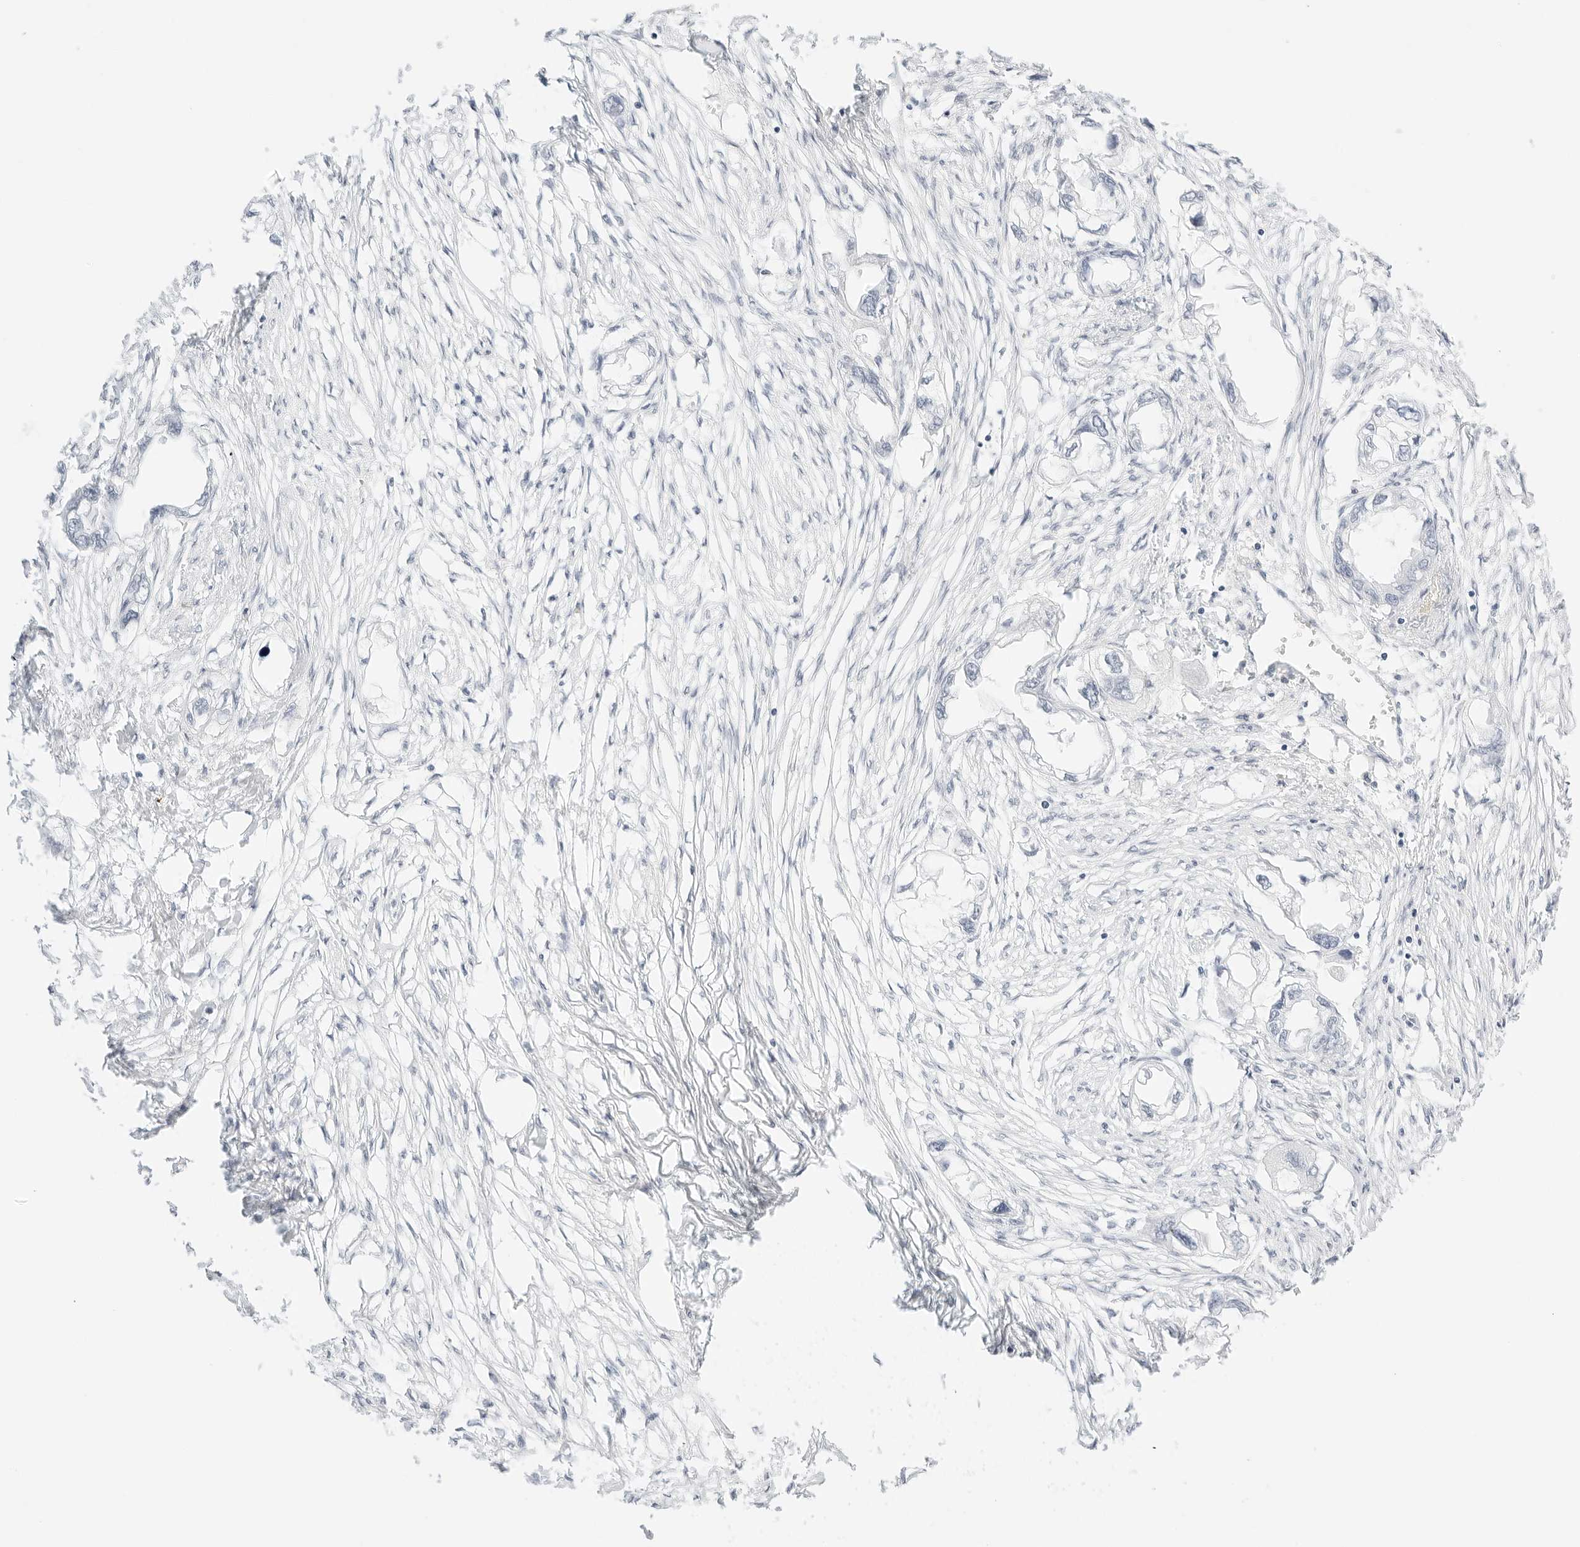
{"staining": {"intensity": "negative", "quantity": "none", "location": "none"}, "tissue": "endometrial cancer", "cell_type": "Tumor cells", "image_type": "cancer", "snomed": [{"axis": "morphology", "description": "Adenocarcinoma, NOS"}, {"axis": "morphology", "description": "Adenocarcinoma, metastatic, NOS"}, {"axis": "topography", "description": "Adipose tissue"}, {"axis": "topography", "description": "Endometrium"}], "caption": "Histopathology image shows no significant protein positivity in tumor cells of endometrial cancer.", "gene": "FBLN5", "patient": {"sex": "female", "age": 67}}